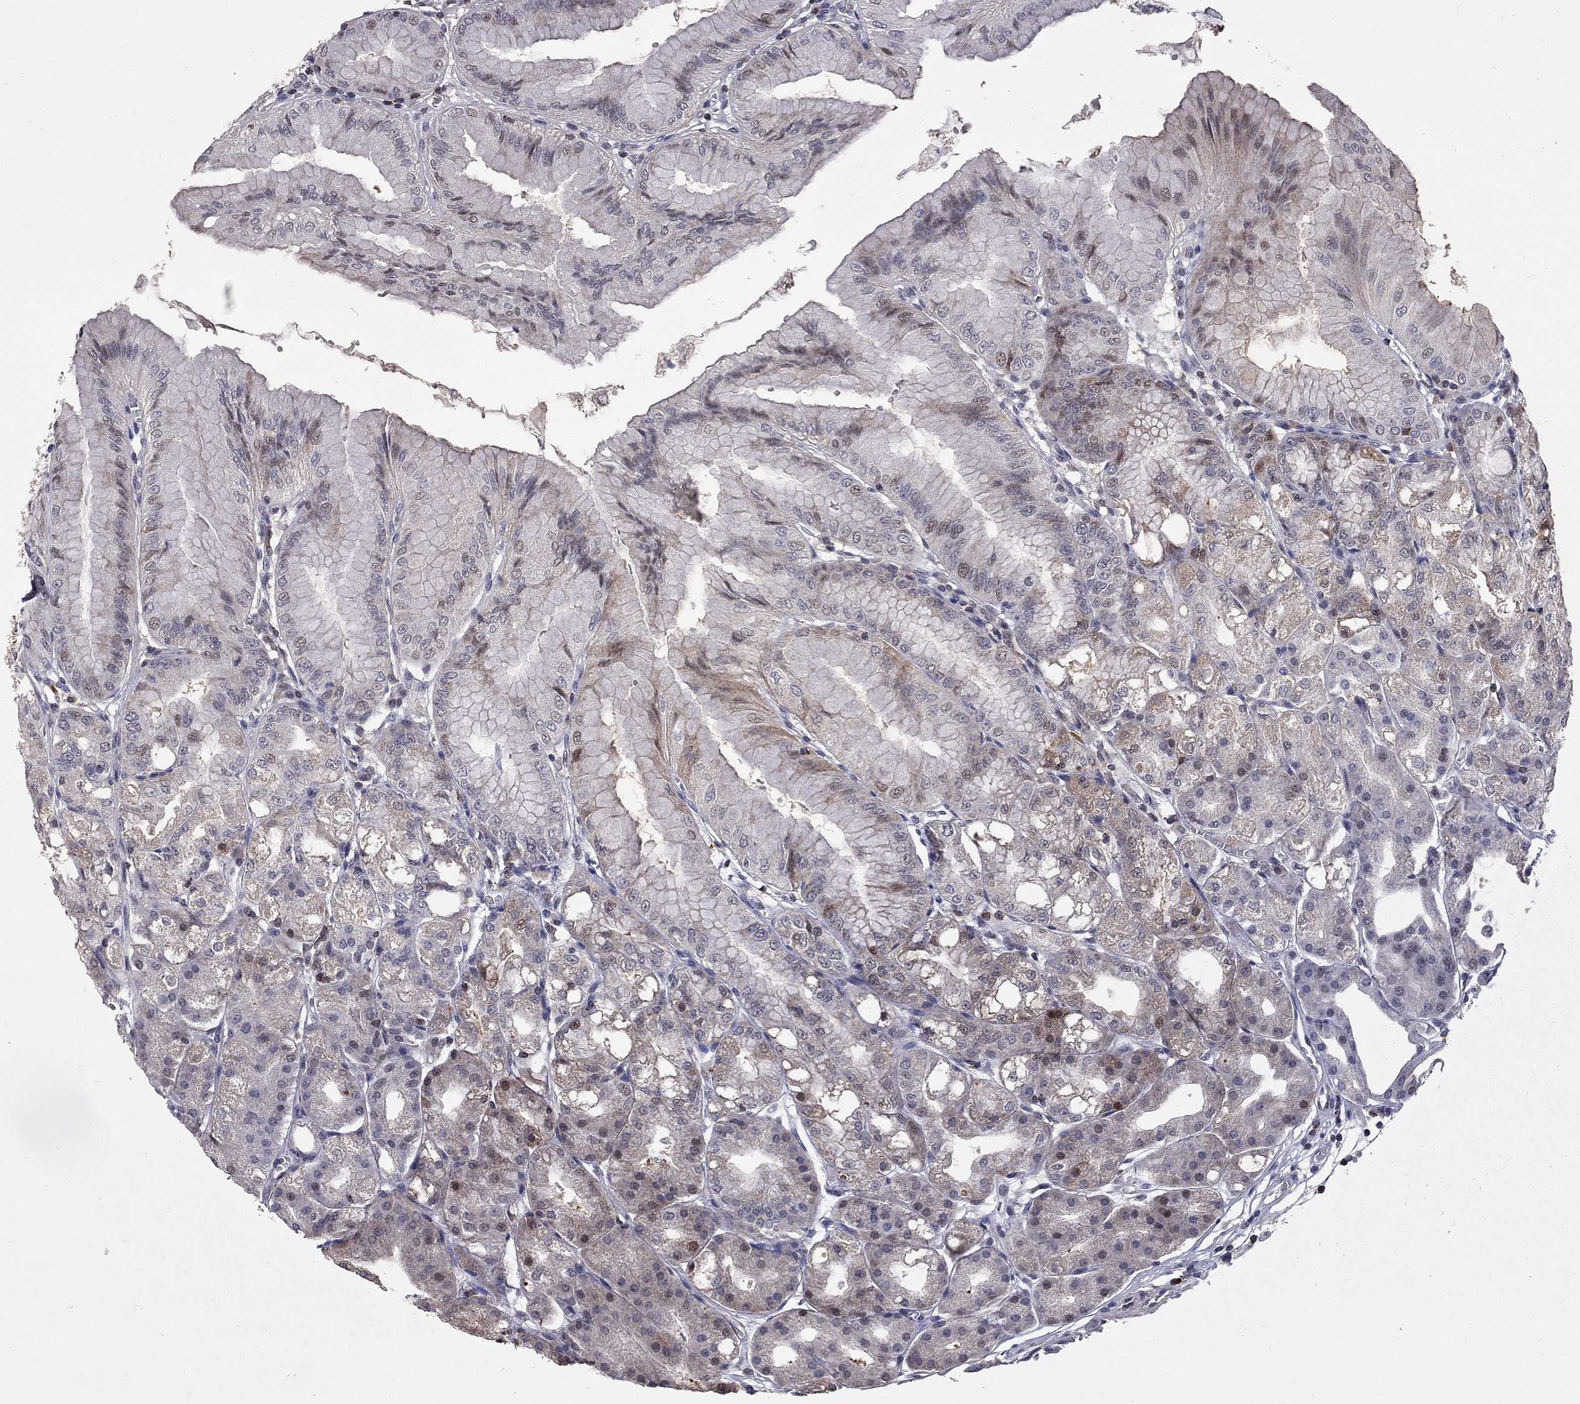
{"staining": {"intensity": "moderate", "quantity": "<25%", "location": "nuclear"}, "tissue": "stomach", "cell_type": "Glandular cells", "image_type": "normal", "snomed": [{"axis": "morphology", "description": "Normal tissue, NOS"}, {"axis": "topography", "description": "Stomach"}], "caption": "An immunohistochemistry histopathology image of unremarkable tissue is shown. Protein staining in brown shows moderate nuclear positivity in stomach within glandular cells. The staining was performed using DAB to visualize the protein expression in brown, while the nuclei were stained in blue with hematoxylin (Magnification: 20x).", "gene": "HDAC3", "patient": {"sex": "male", "age": 71}}